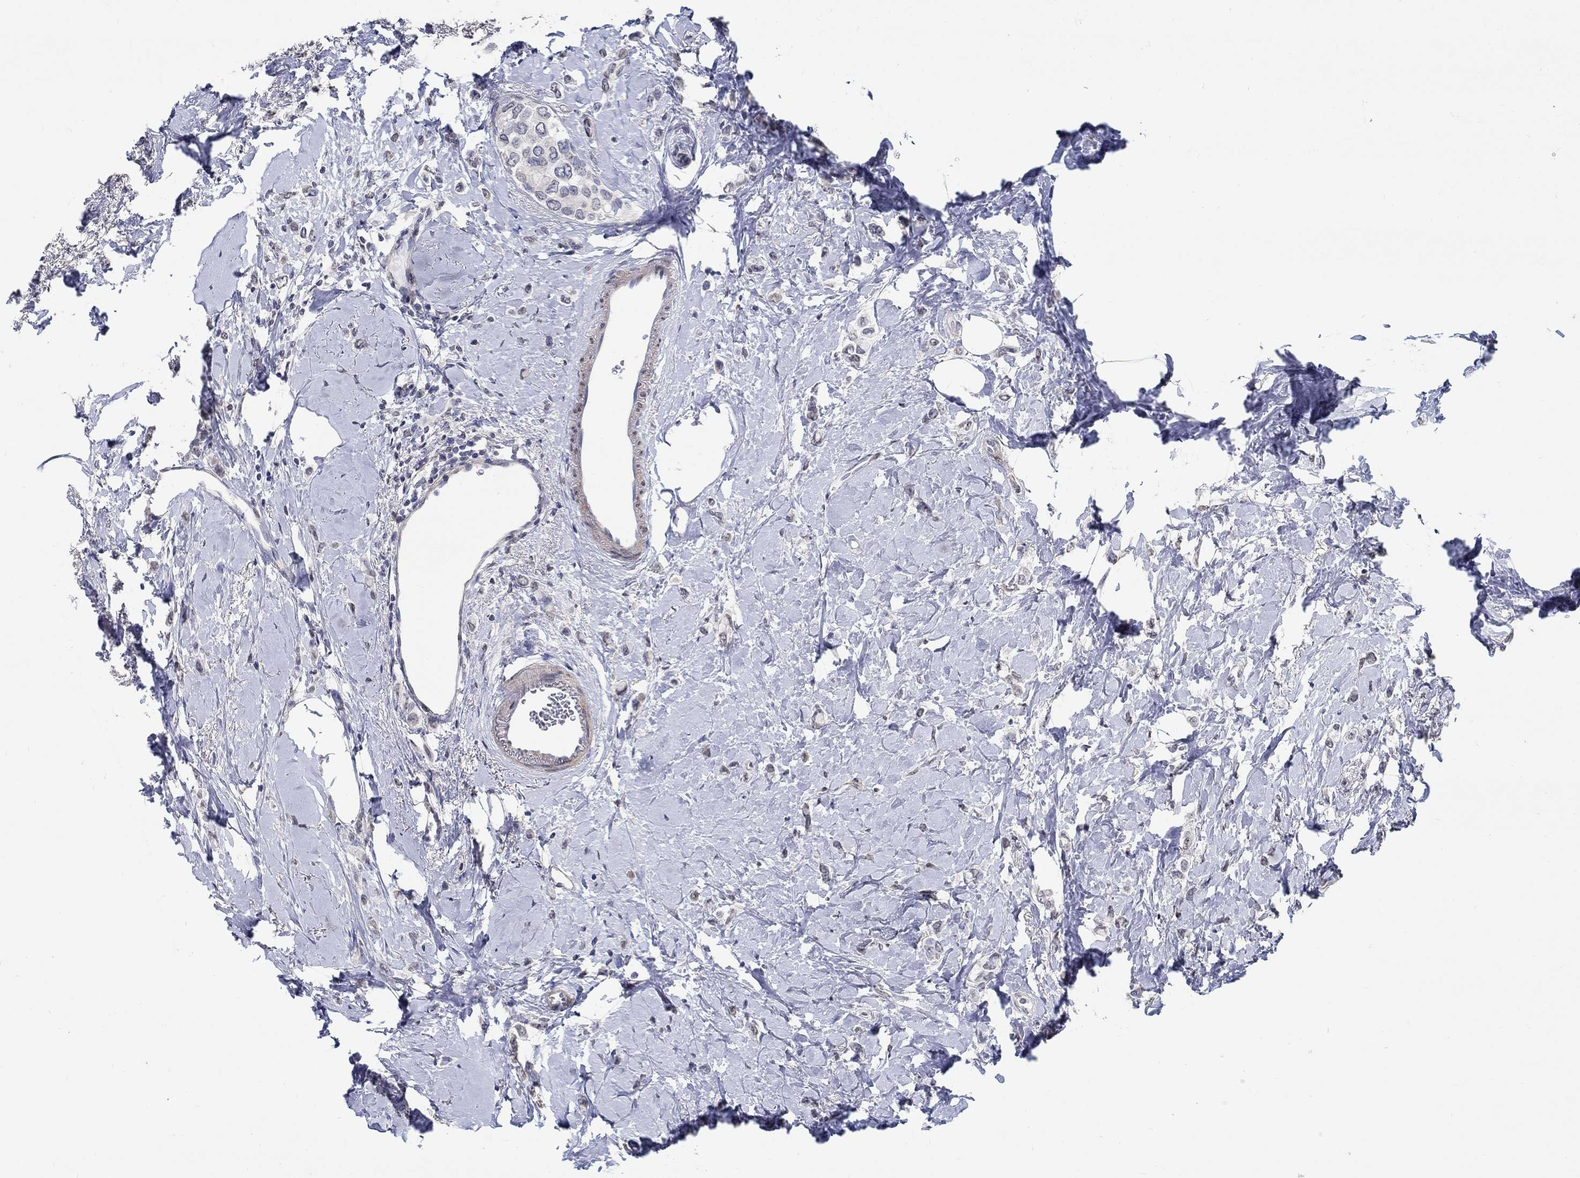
{"staining": {"intensity": "negative", "quantity": "none", "location": "none"}, "tissue": "breast cancer", "cell_type": "Tumor cells", "image_type": "cancer", "snomed": [{"axis": "morphology", "description": "Lobular carcinoma"}, {"axis": "topography", "description": "Breast"}], "caption": "The immunohistochemistry photomicrograph has no significant positivity in tumor cells of lobular carcinoma (breast) tissue.", "gene": "PDE1B", "patient": {"sex": "female", "age": 66}}